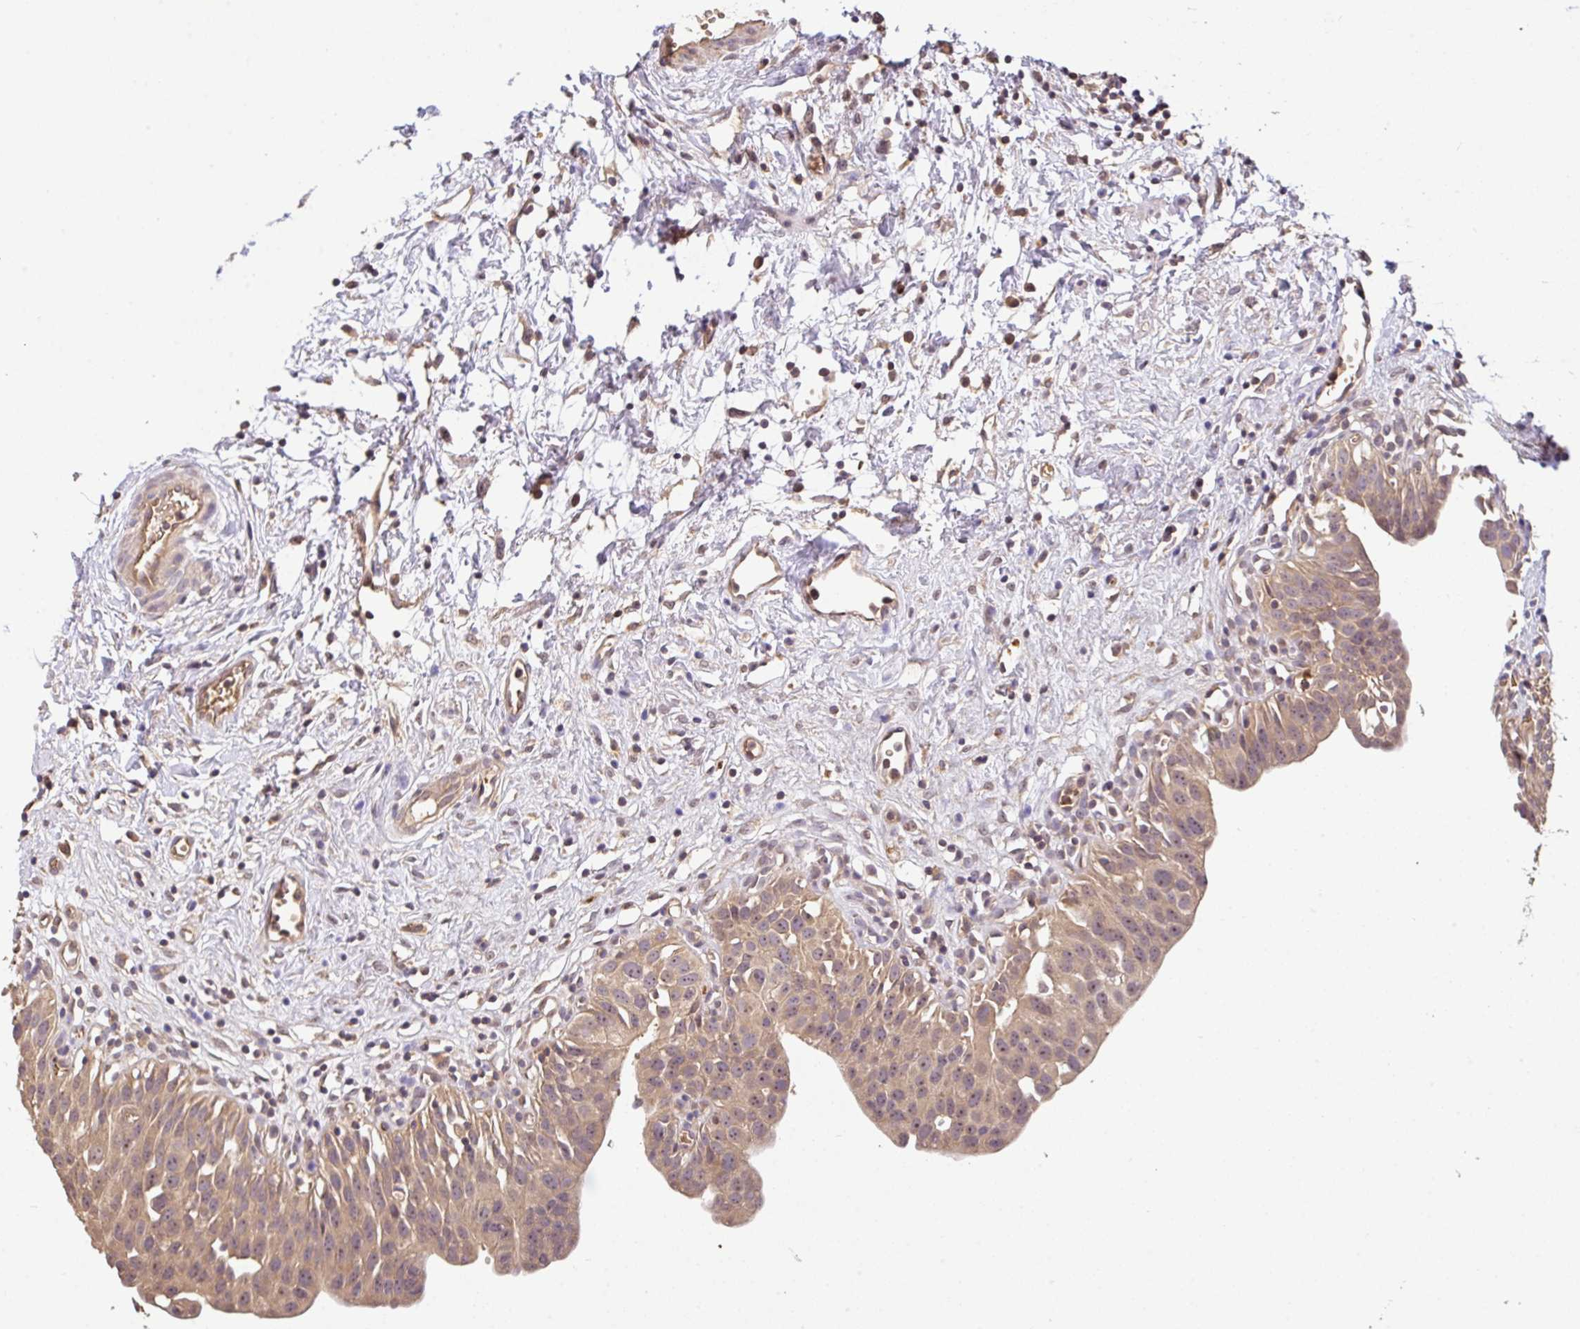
{"staining": {"intensity": "moderate", "quantity": ">75%", "location": "cytoplasmic/membranous,nuclear"}, "tissue": "urinary bladder", "cell_type": "Urothelial cells", "image_type": "normal", "snomed": [{"axis": "morphology", "description": "Normal tissue, NOS"}, {"axis": "topography", "description": "Urinary bladder"}], "caption": "Urinary bladder stained with immunohistochemistry displays moderate cytoplasmic/membranous,nuclear staining in approximately >75% of urothelial cells. The staining is performed using DAB brown chromogen to label protein expression. The nuclei are counter-stained blue using hematoxylin.", "gene": "C1QTNF9B", "patient": {"sex": "male", "age": 51}}